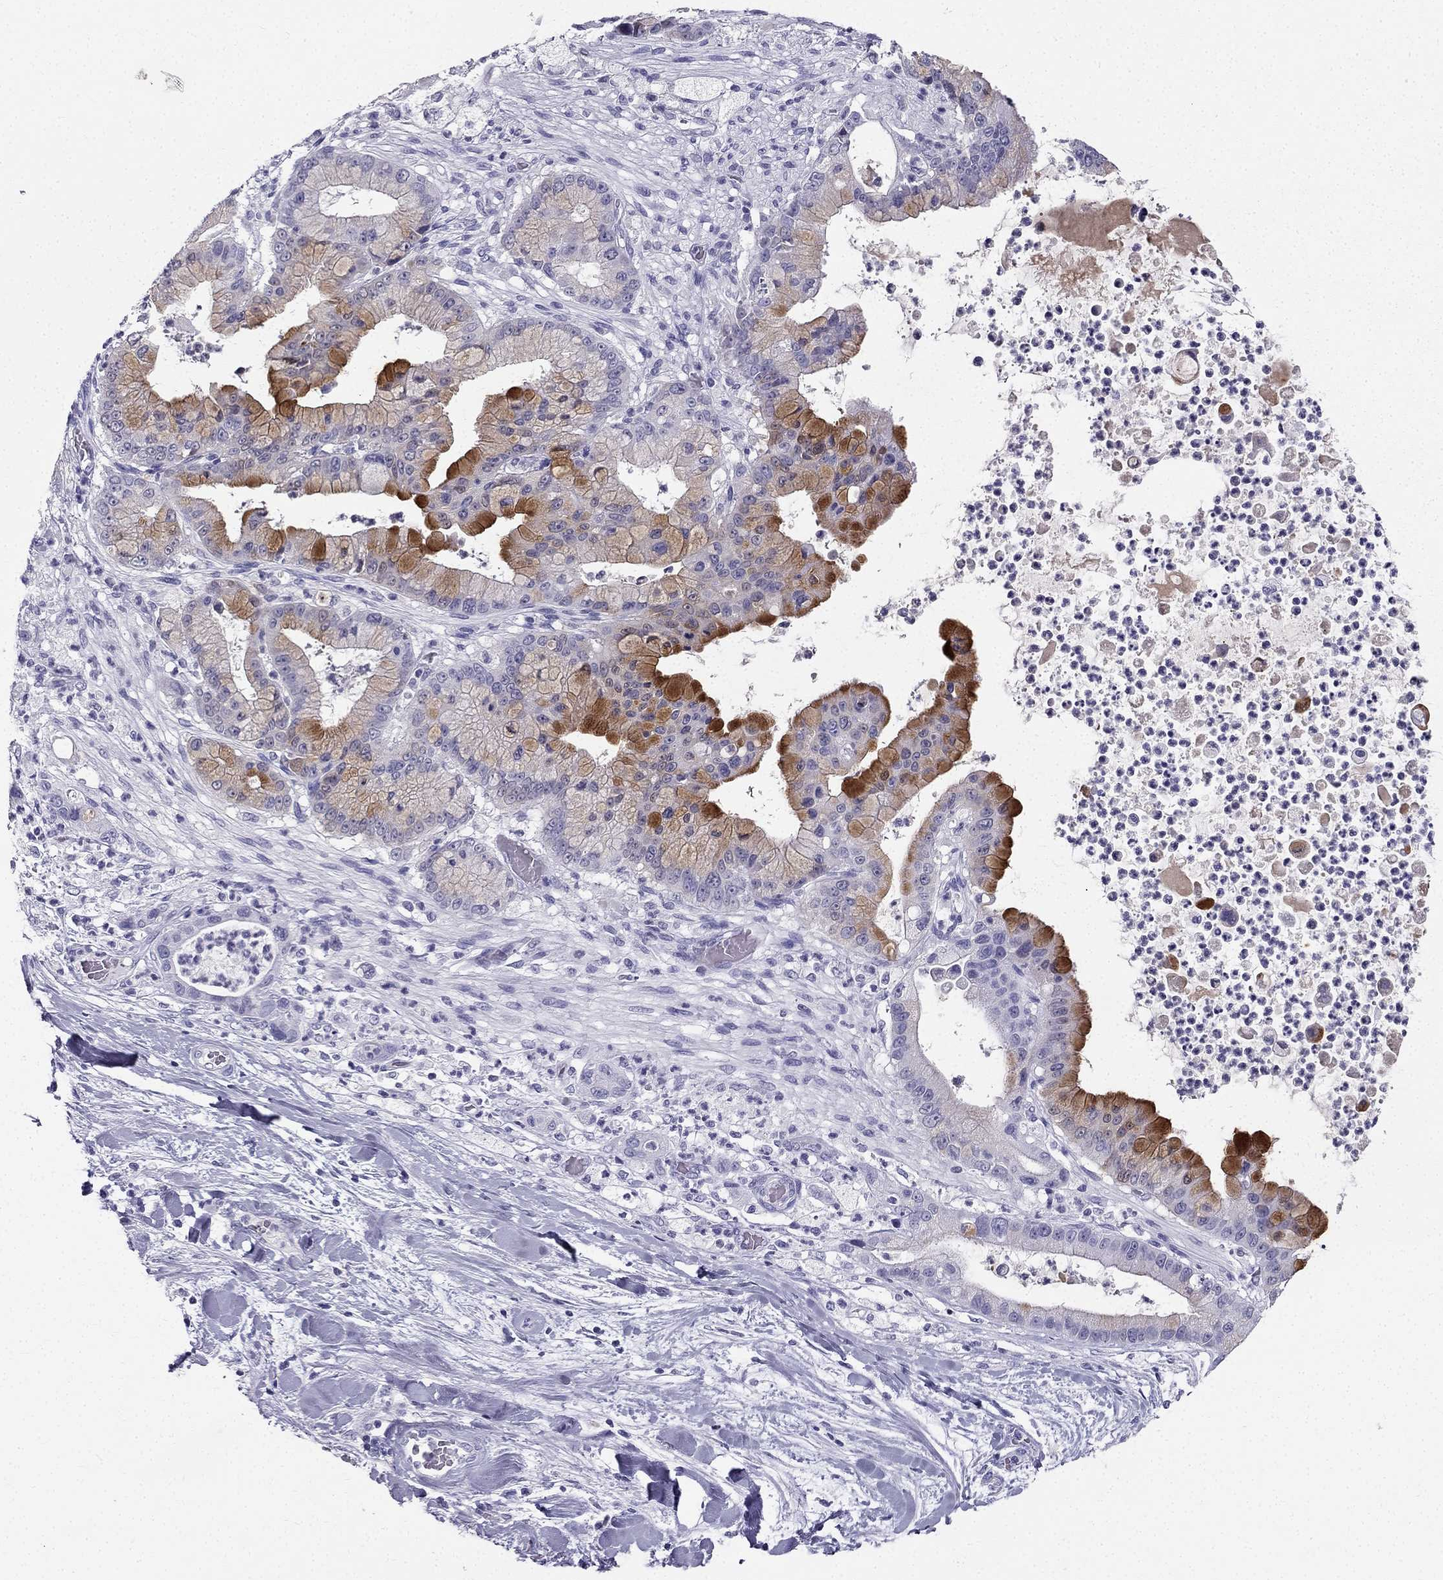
{"staining": {"intensity": "moderate", "quantity": "<25%", "location": "cytoplasmic/membranous"}, "tissue": "liver cancer", "cell_type": "Tumor cells", "image_type": "cancer", "snomed": [{"axis": "morphology", "description": "Cholangiocarcinoma"}, {"axis": "topography", "description": "Liver"}], "caption": "This is a photomicrograph of IHC staining of liver cholangiocarcinoma, which shows moderate positivity in the cytoplasmic/membranous of tumor cells.", "gene": "TFF3", "patient": {"sex": "female", "age": 54}}